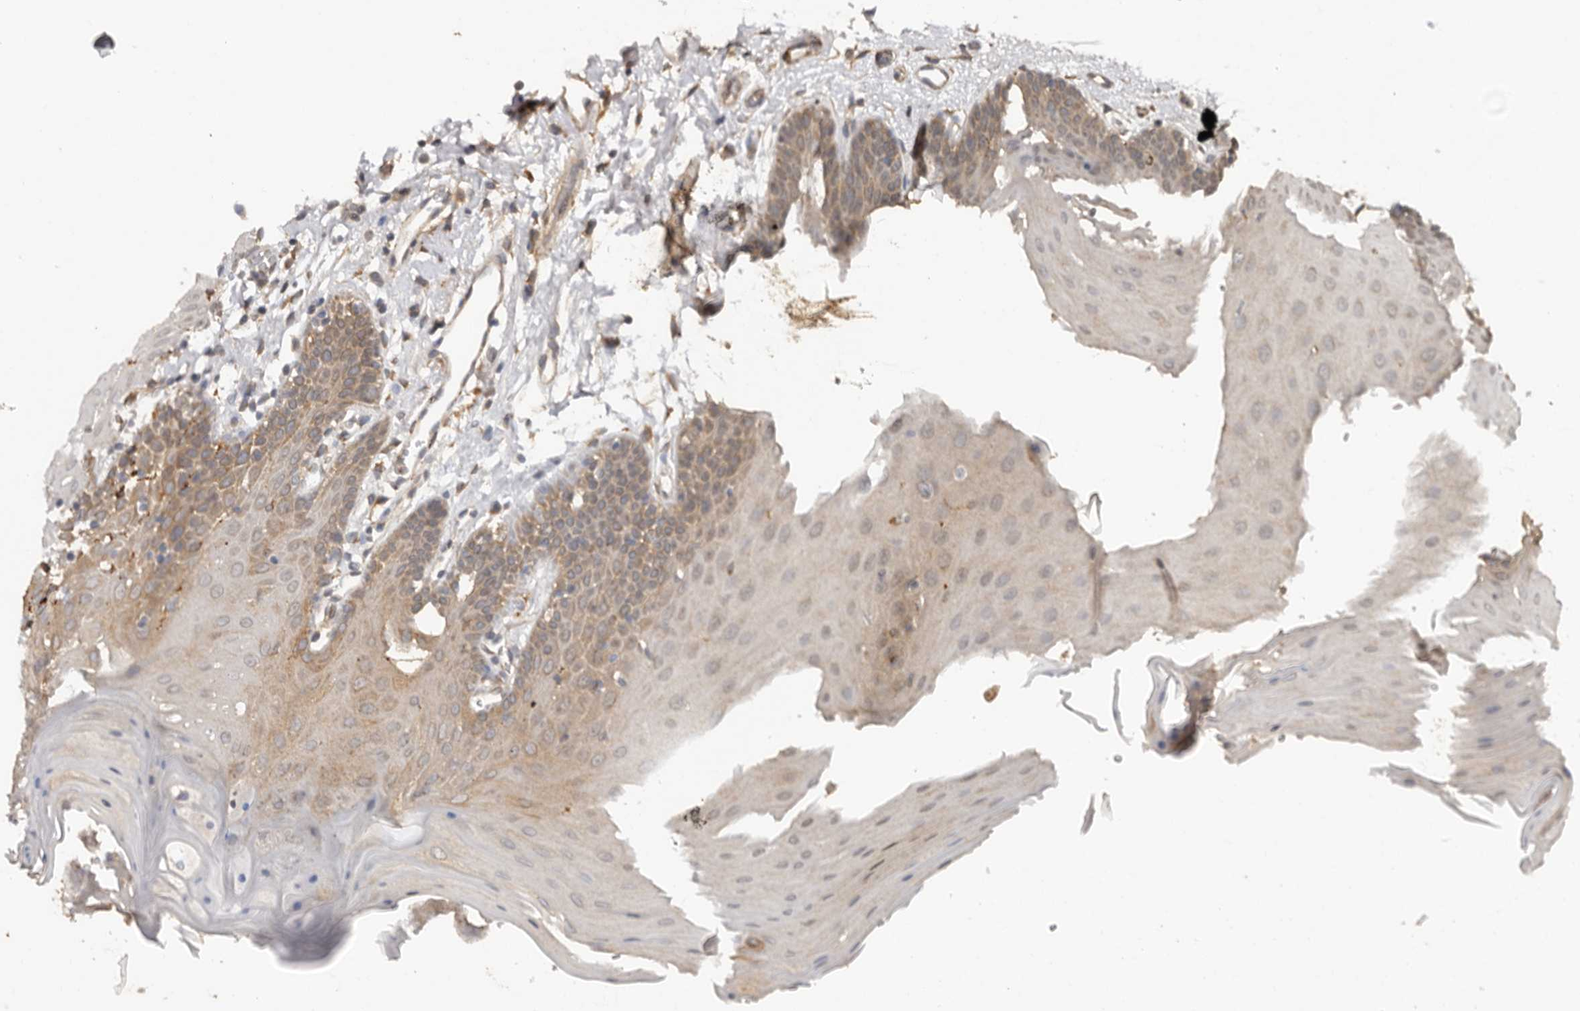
{"staining": {"intensity": "moderate", "quantity": "25%-75%", "location": "cytoplasmic/membranous"}, "tissue": "oral mucosa", "cell_type": "Squamous epithelial cells", "image_type": "normal", "snomed": [{"axis": "morphology", "description": "Normal tissue, NOS"}, {"axis": "morphology", "description": "Squamous cell carcinoma, NOS"}, {"axis": "topography", "description": "Skeletal muscle"}, {"axis": "topography", "description": "Oral tissue"}, {"axis": "topography", "description": "Salivary gland"}, {"axis": "topography", "description": "Head-Neck"}], "caption": "Oral mucosa stained with immunohistochemistry (IHC) shows moderate cytoplasmic/membranous expression in approximately 25%-75% of squamous epithelial cells.", "gene": "RSPO2", "patient": {"sex": "male", "age": 54}}